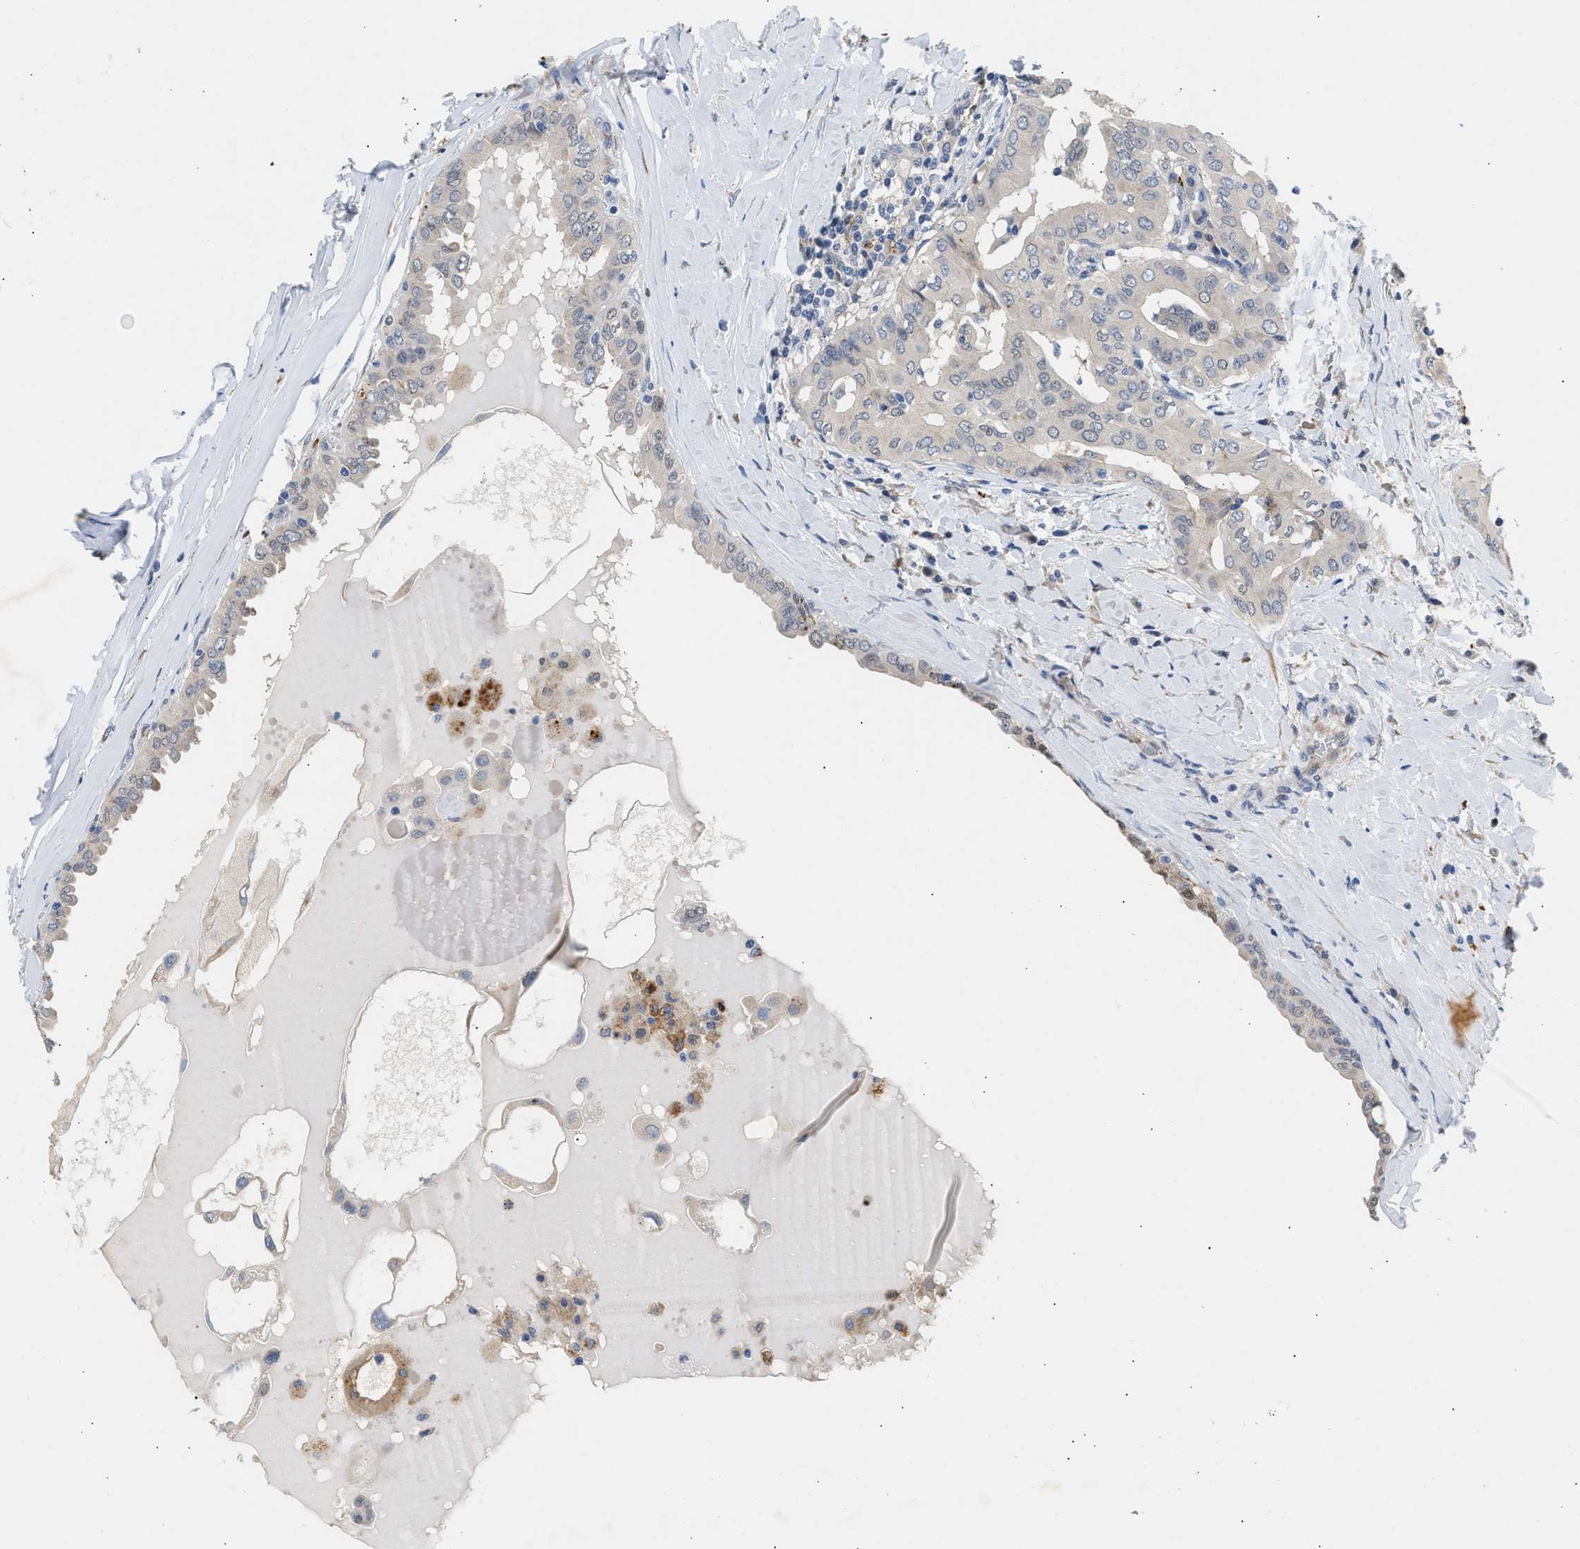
{"staining": {"intensity": "negative", "quantity": "none", "location": "none"}, "tissue": "thyroid cancer", "cell_type": "Tumor cells", "image_type": "cancer", "snomed": [{"axis": "morphology", "description": "Papillary adenocarcinoma, NOS"}, {"axis": "topography", "description": "Thyroid gland"}], "caption": "Papillary adenocarcinoma (thyroid) was stained to show a protein in brown. There is no significant staining in tumor cells.", "gene": "PPM1L", "patient": {"sex": "male", "age": 33}}